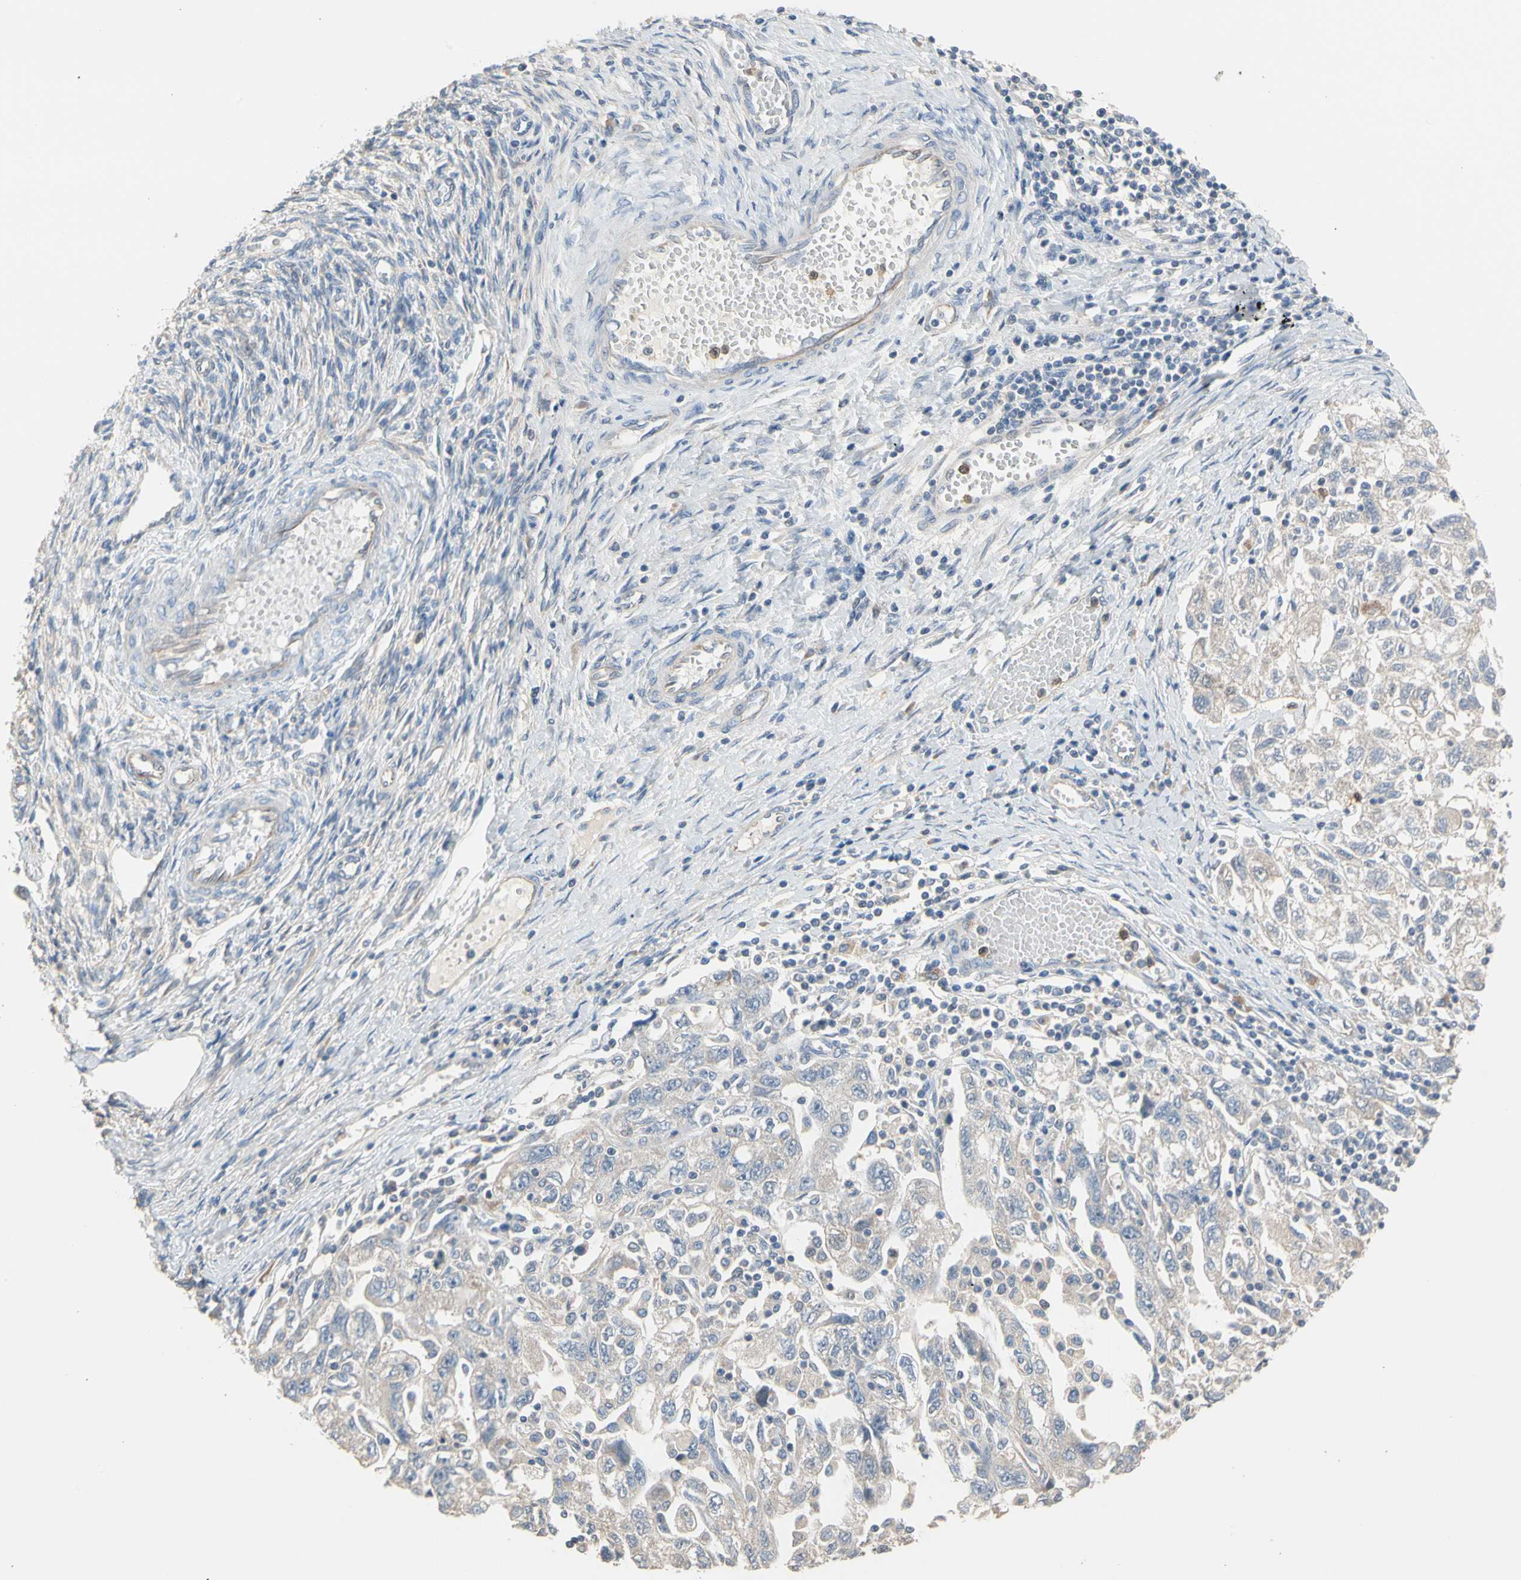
{"staining": {"intensity": "weak", "quantity": "<25%", "location": "cytoplasmic/membranous"}, "tissue": "ovarian cancer", "cell_type": "Tumor cells", "image_type": "cancer", "snomed": [{"axis": "morphology", "description": "Carcinoma, NOS"}, {"axis": "morphology", "description": "Cystadenocarcinoma, serous, NOS"}, {"axis": "topography", "description": "Ovary"}], "caption": "Tumor cells are negative for protein expression in human ovarian serous cystadenocarcinoma.", "gene": "BBOX1", "patient": {"sex": "female", "age": 69}}